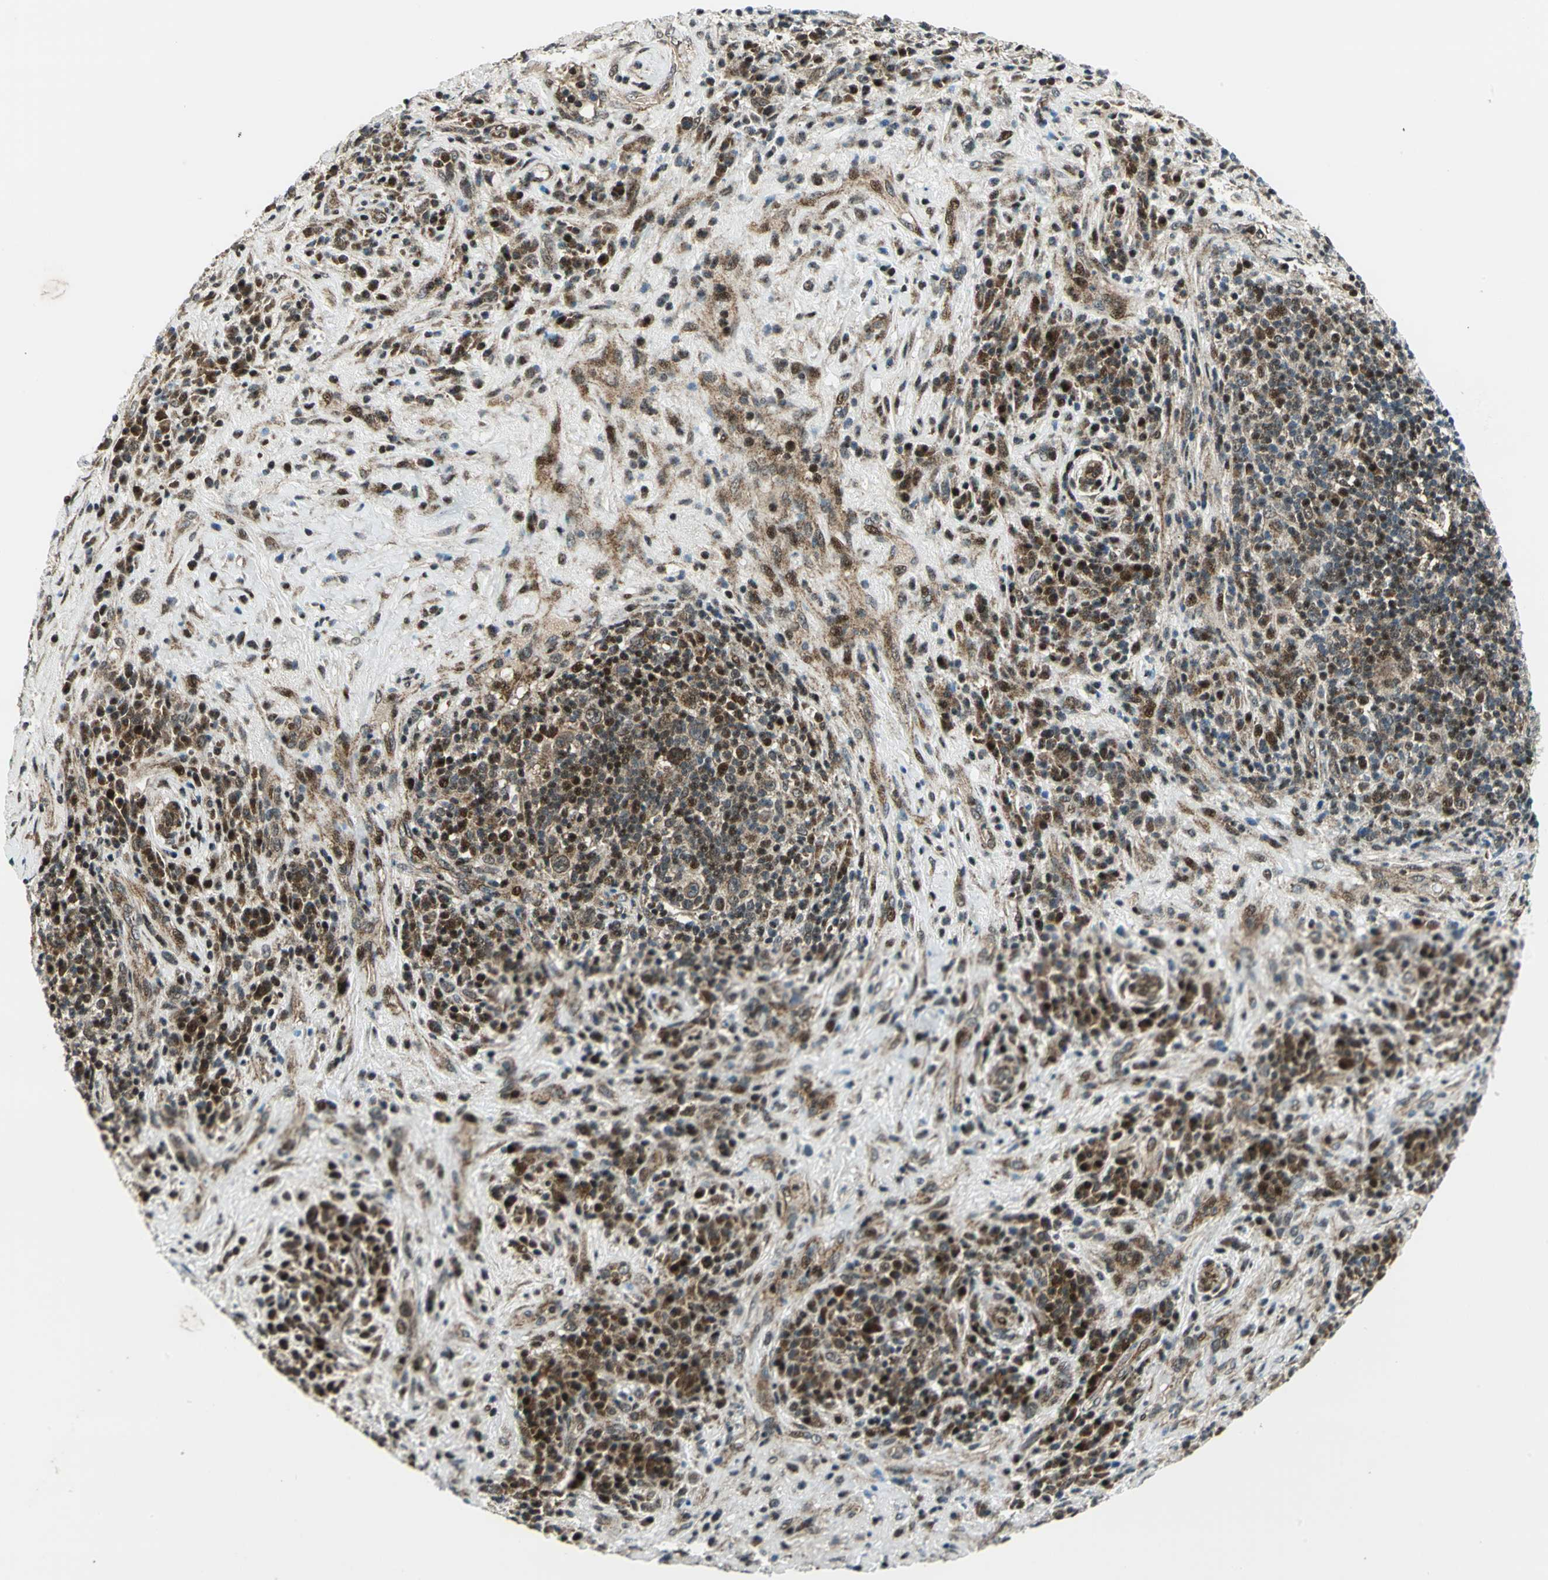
{"staining": {"intensity": "strong", "quantity": ">75%", "location": "cytoplasmic/membranous,nuclear"}, "tissue": "lymphoma", "cell_type": "Tumor cells", "image_type": "cancer", "snomed": [{"axis": "morphology", "description": "Hodgkin's disease, NOS"}, {"axis": "topography", "description": "Lymph node"}], "caption": "Hodgkin's disease stained with DAB (3,3'-diaminobenzidine) IHC demonstrates high levels of strong cytoplasmic/membranous and nuclear staining in about >75% of tumor cells.", "gene": "COPS5", "patient": {"sex": "female", "age": 25}}